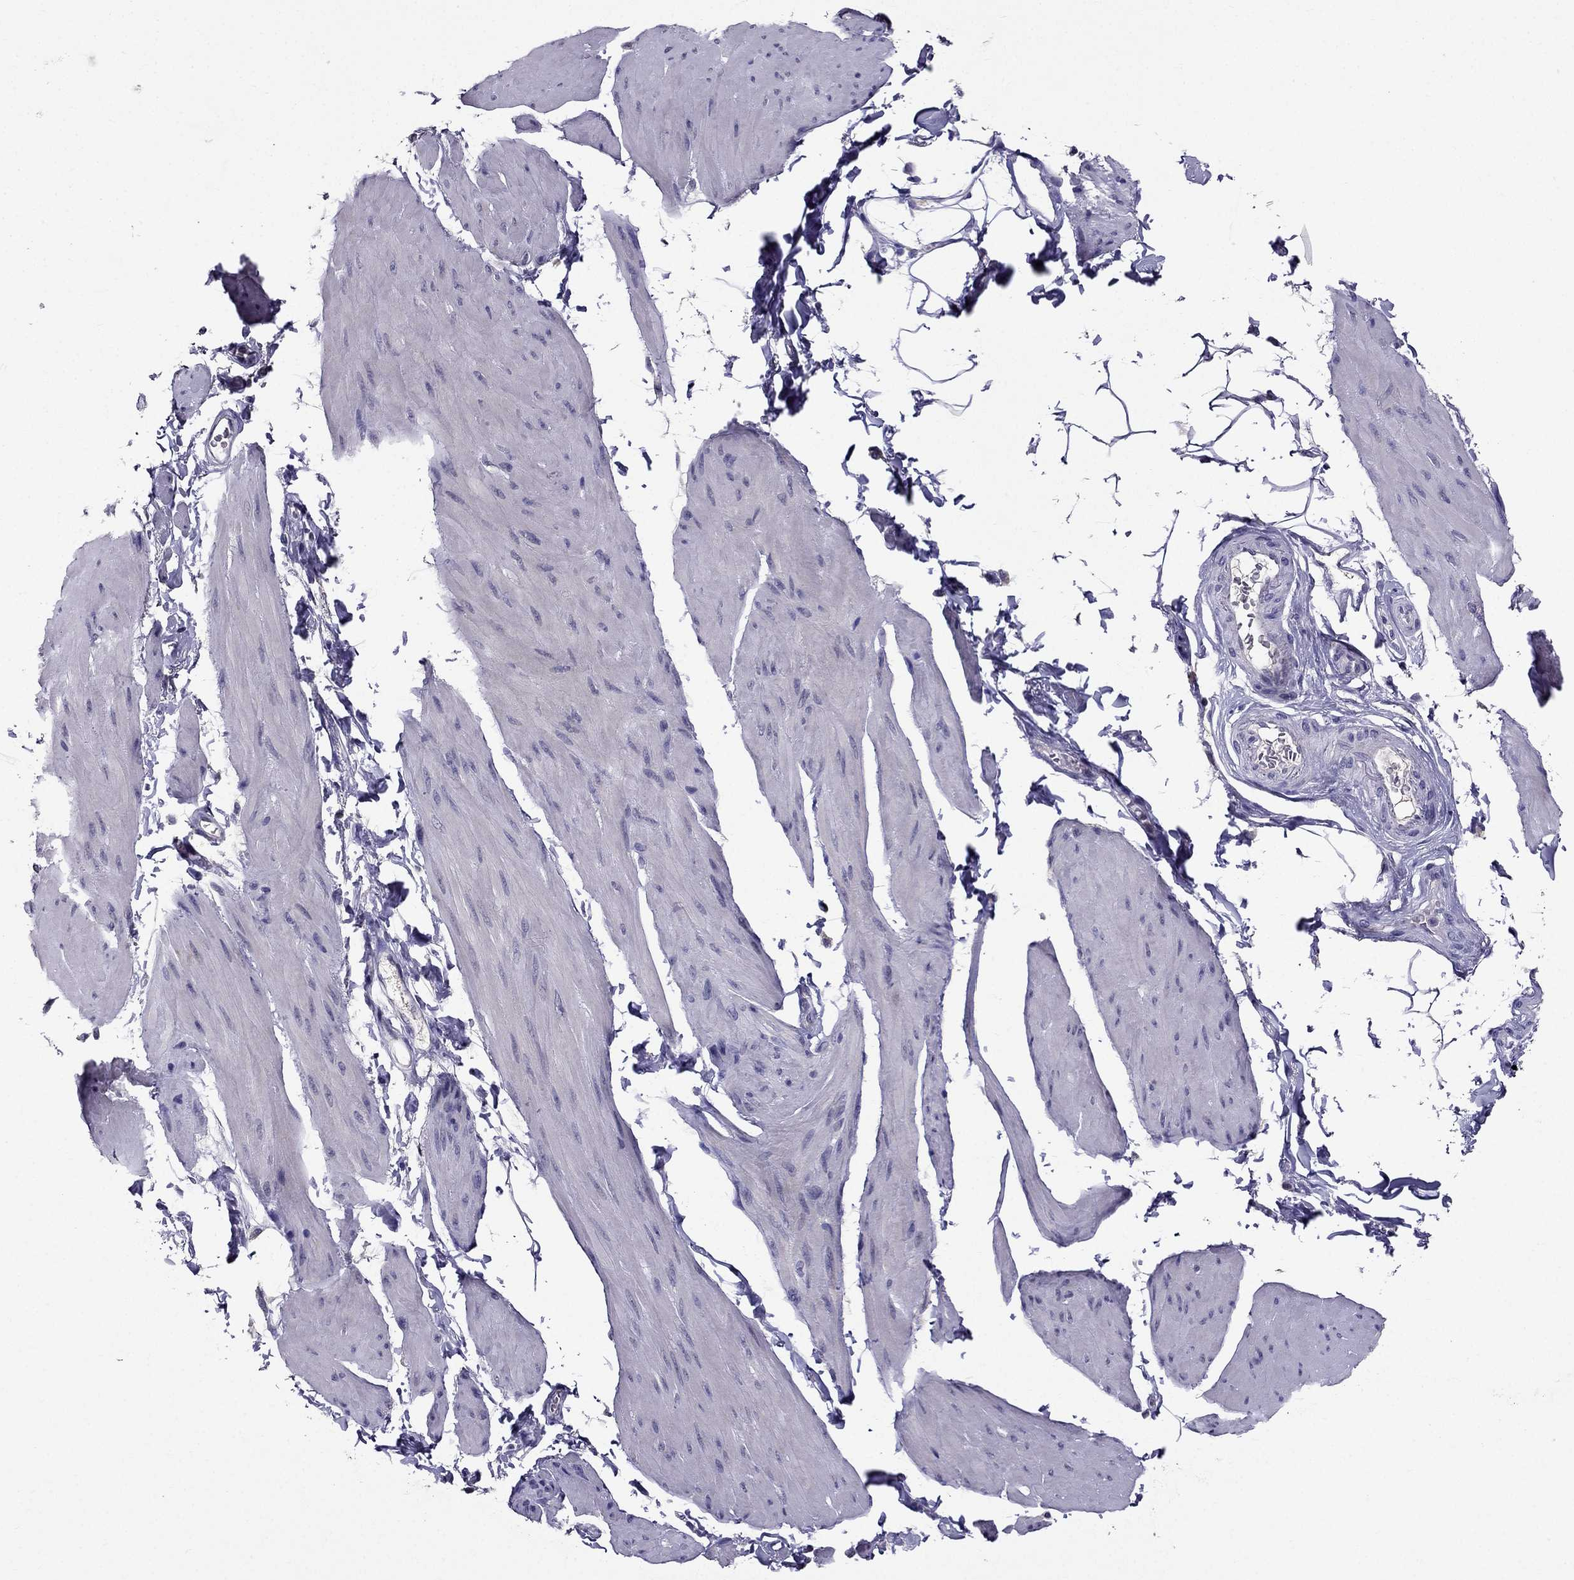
{"staining": {"intensity": "negative", "quantity": "none", "location": "none"}, "tissue": "smooth muscle", "cell_type": "Smooth muscle cells", "image_type": "normal", "snomed": [{"axis": "morphology", "description": "Normal tissue, NOS"}, {"axis": "topography", "description": "Adipose tissue"}, {"axis": "topography", "description": "Smooth muscle"}, {"axis": "topography", "description": "Peripheral nerve tissue"}], "caption": "Immunohistochemistry image of unremarkable human smooth muscle stained for a protein (brown), which shows no expression in smooth muscle cells.", "gene": "DUSP15", "patient": {"sex": "male", "age": 83}}